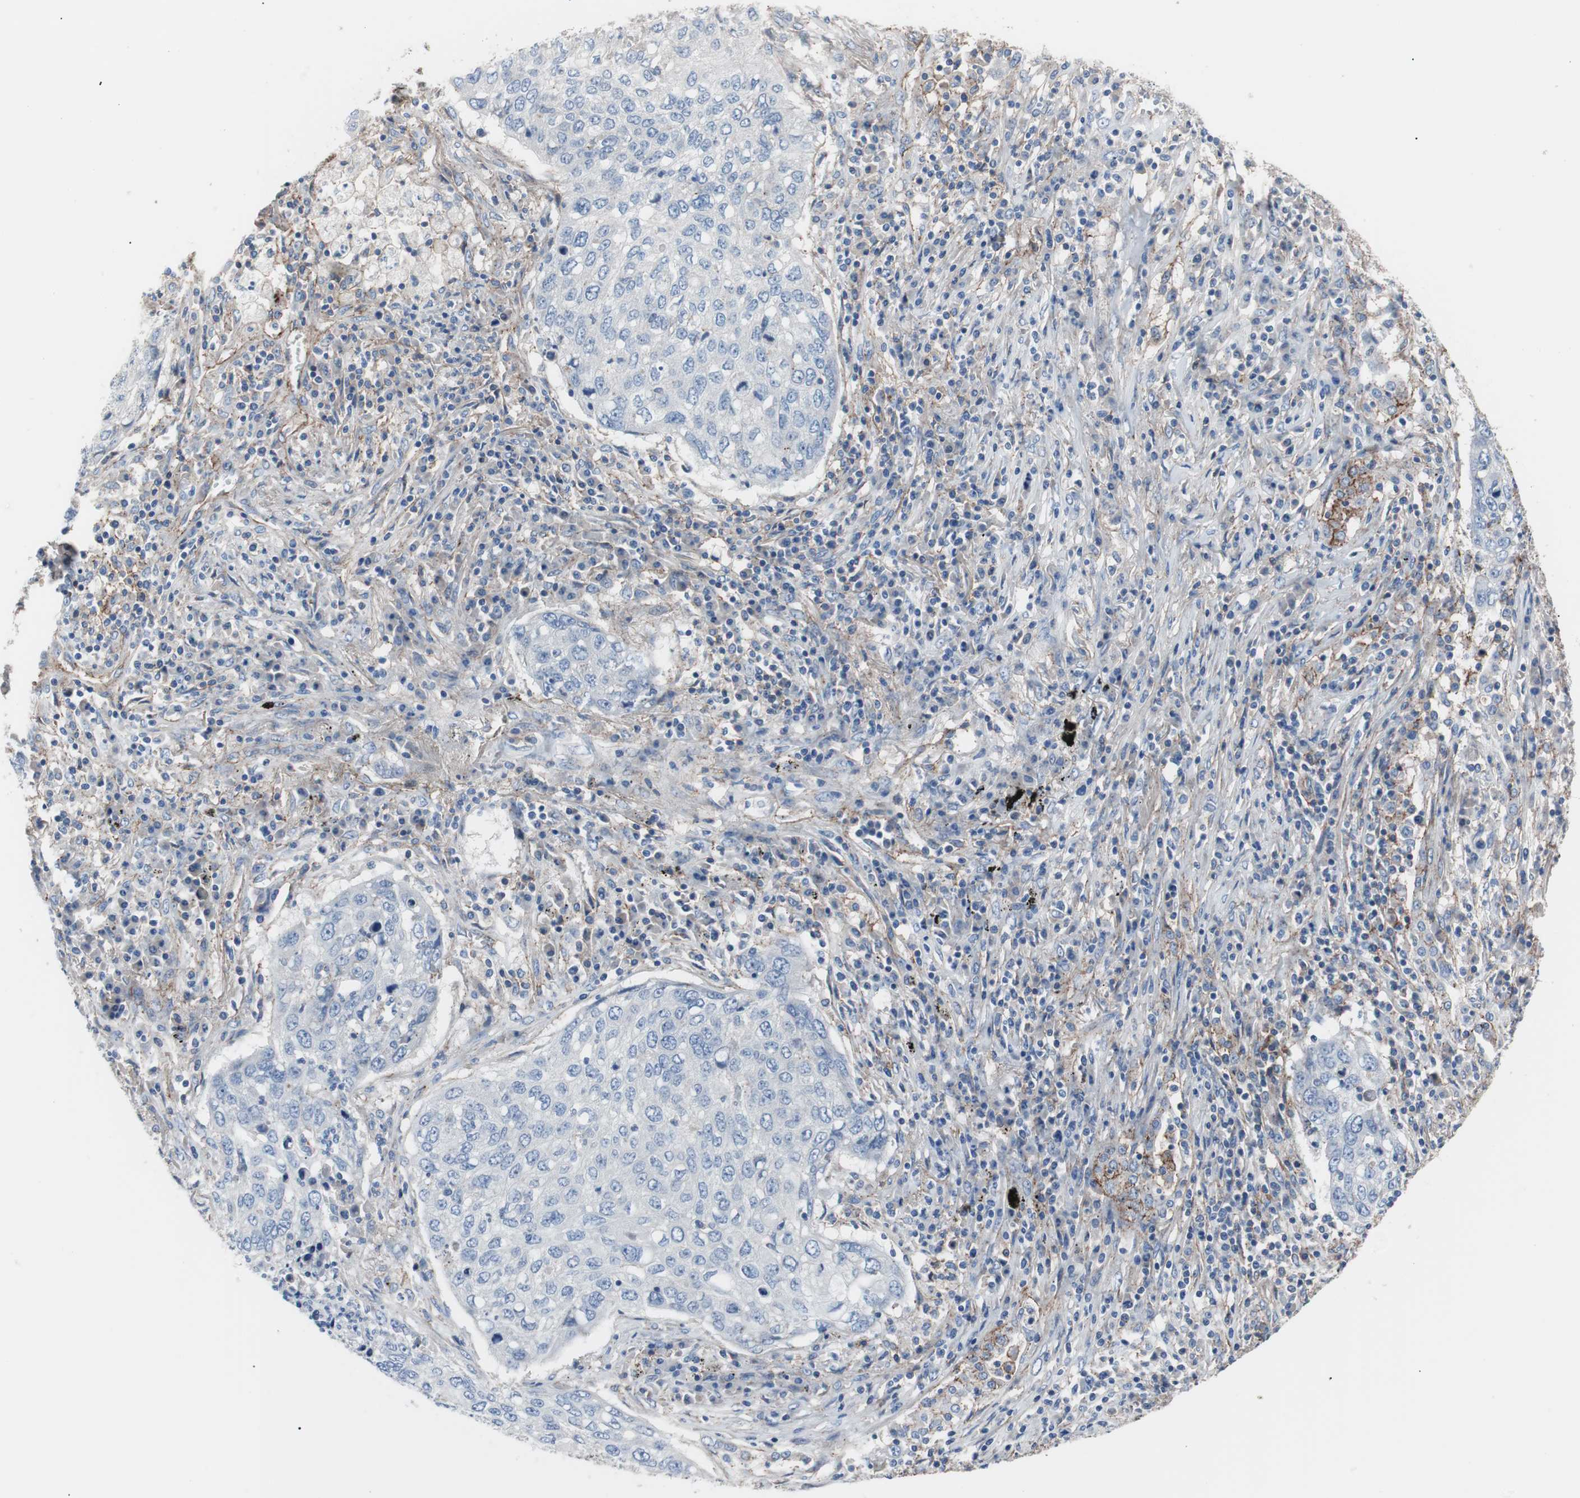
{"staining": {"intensity": "negative", "quantity": "none", "location": "none"}, "tissue": "lung cancer", "cell_type": "Tumor cells", "image_type": "cancer", "snomed": [{"axis": "morphology", "description": "Squamous cell carcinoma, NOS"}, {"axis": "topography", "description": "Lung"}], "caption": "Immunohistochemistry (IHC) histopathology image of neoplastic tissue: human lung cancer stained with DAB (3,3'-diaminobenzidine) shows no significant protein staining in tumor cells.", "gene": "CD81", "patient": {"sex": "female", "age": 63}}